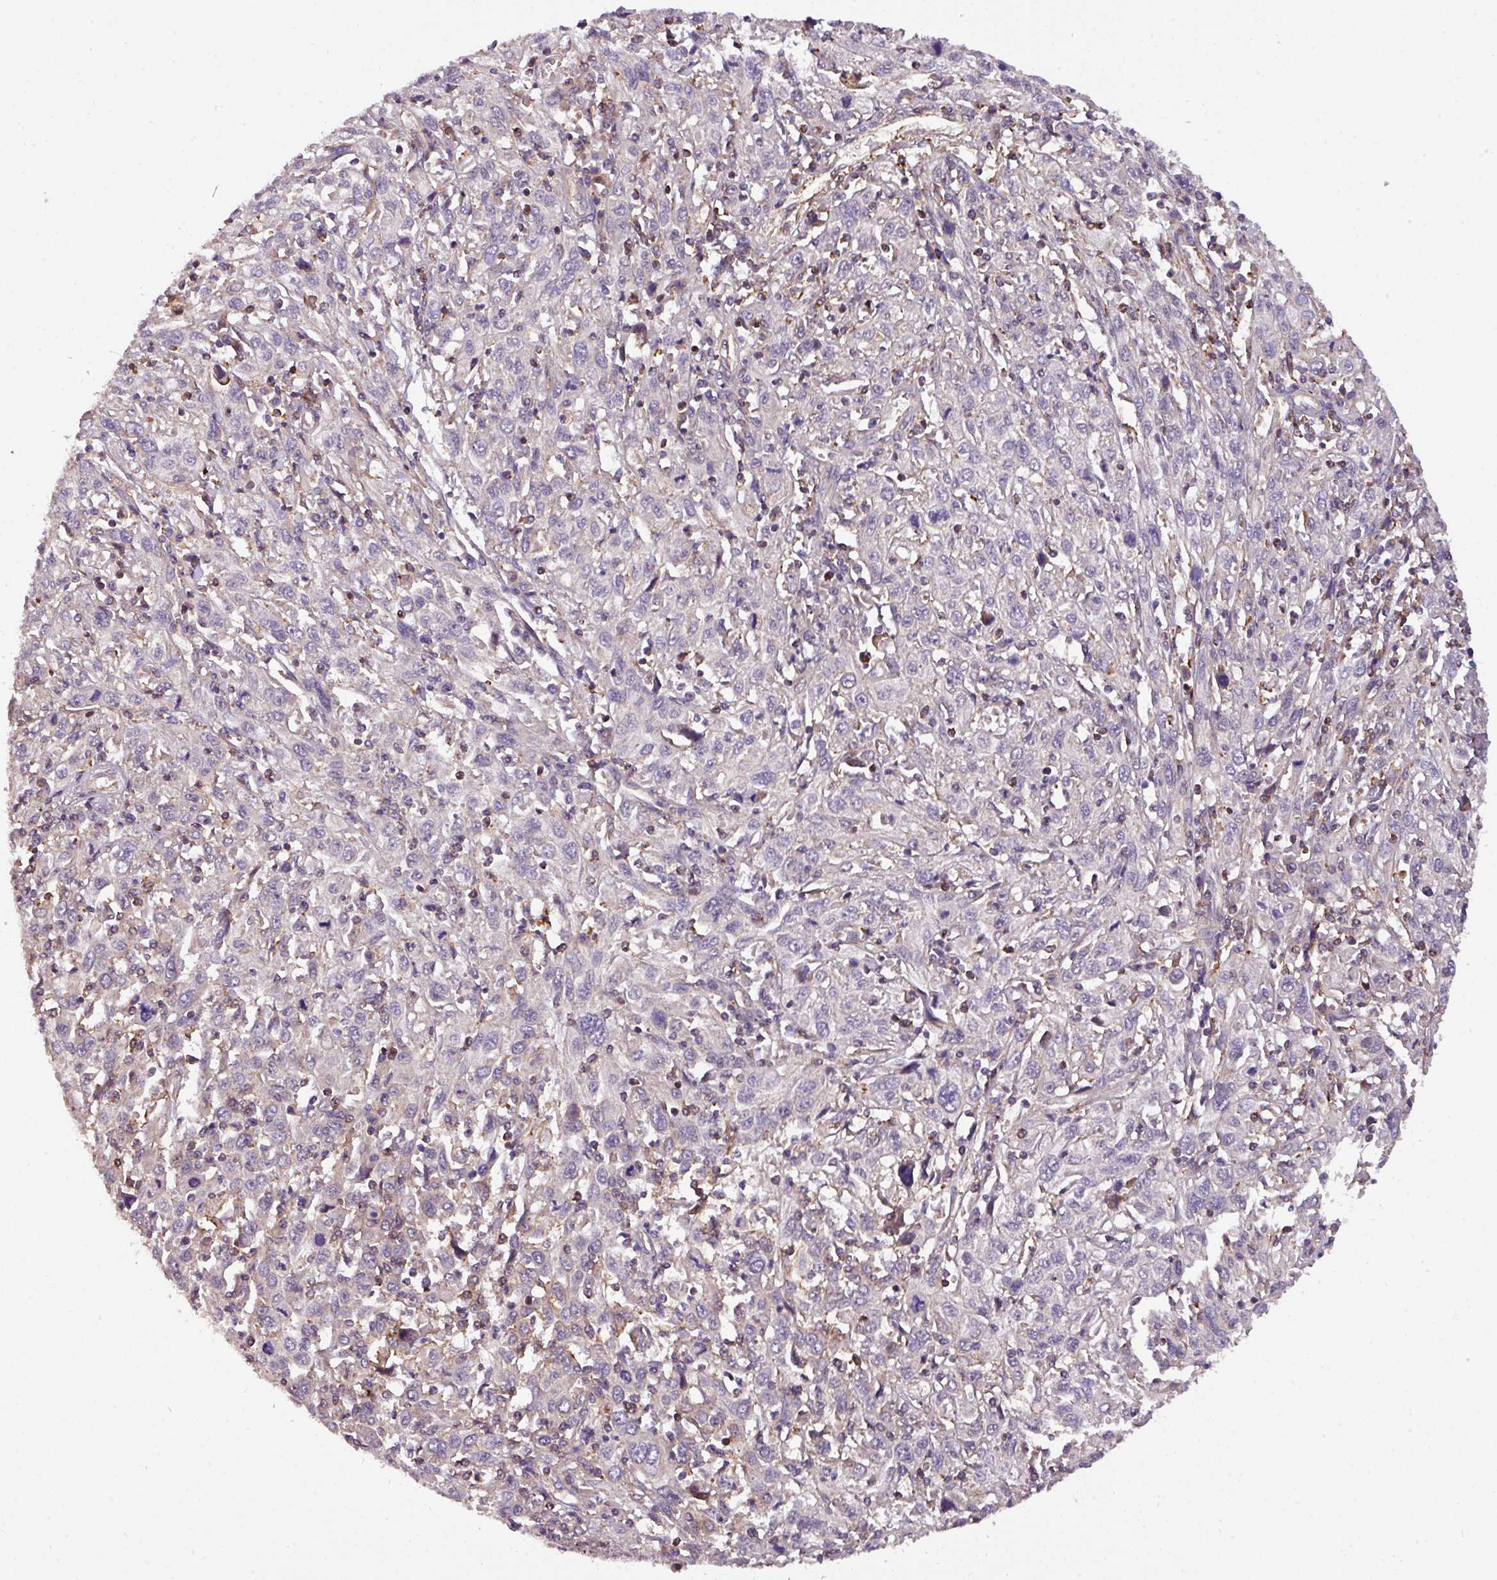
{"staining": {"intensity": "negative", "quantity": "none", "location": "none"}, "tissue": "cervical cancer", "cell_type": "Tumor cells", "image_type": "cancer", "snomed": [{"axis": "morphology", "description": "Squamous cell carcinoma, NOS"}, {"axis": "topography", "description": "Cervix"}], "caption": "Protein analysis of cervical squamous cell carcinoma demonstrates no significant positivity in tumor cells.", "gene": "CASS4", "patient": {"sex": "female", "age": 46}}